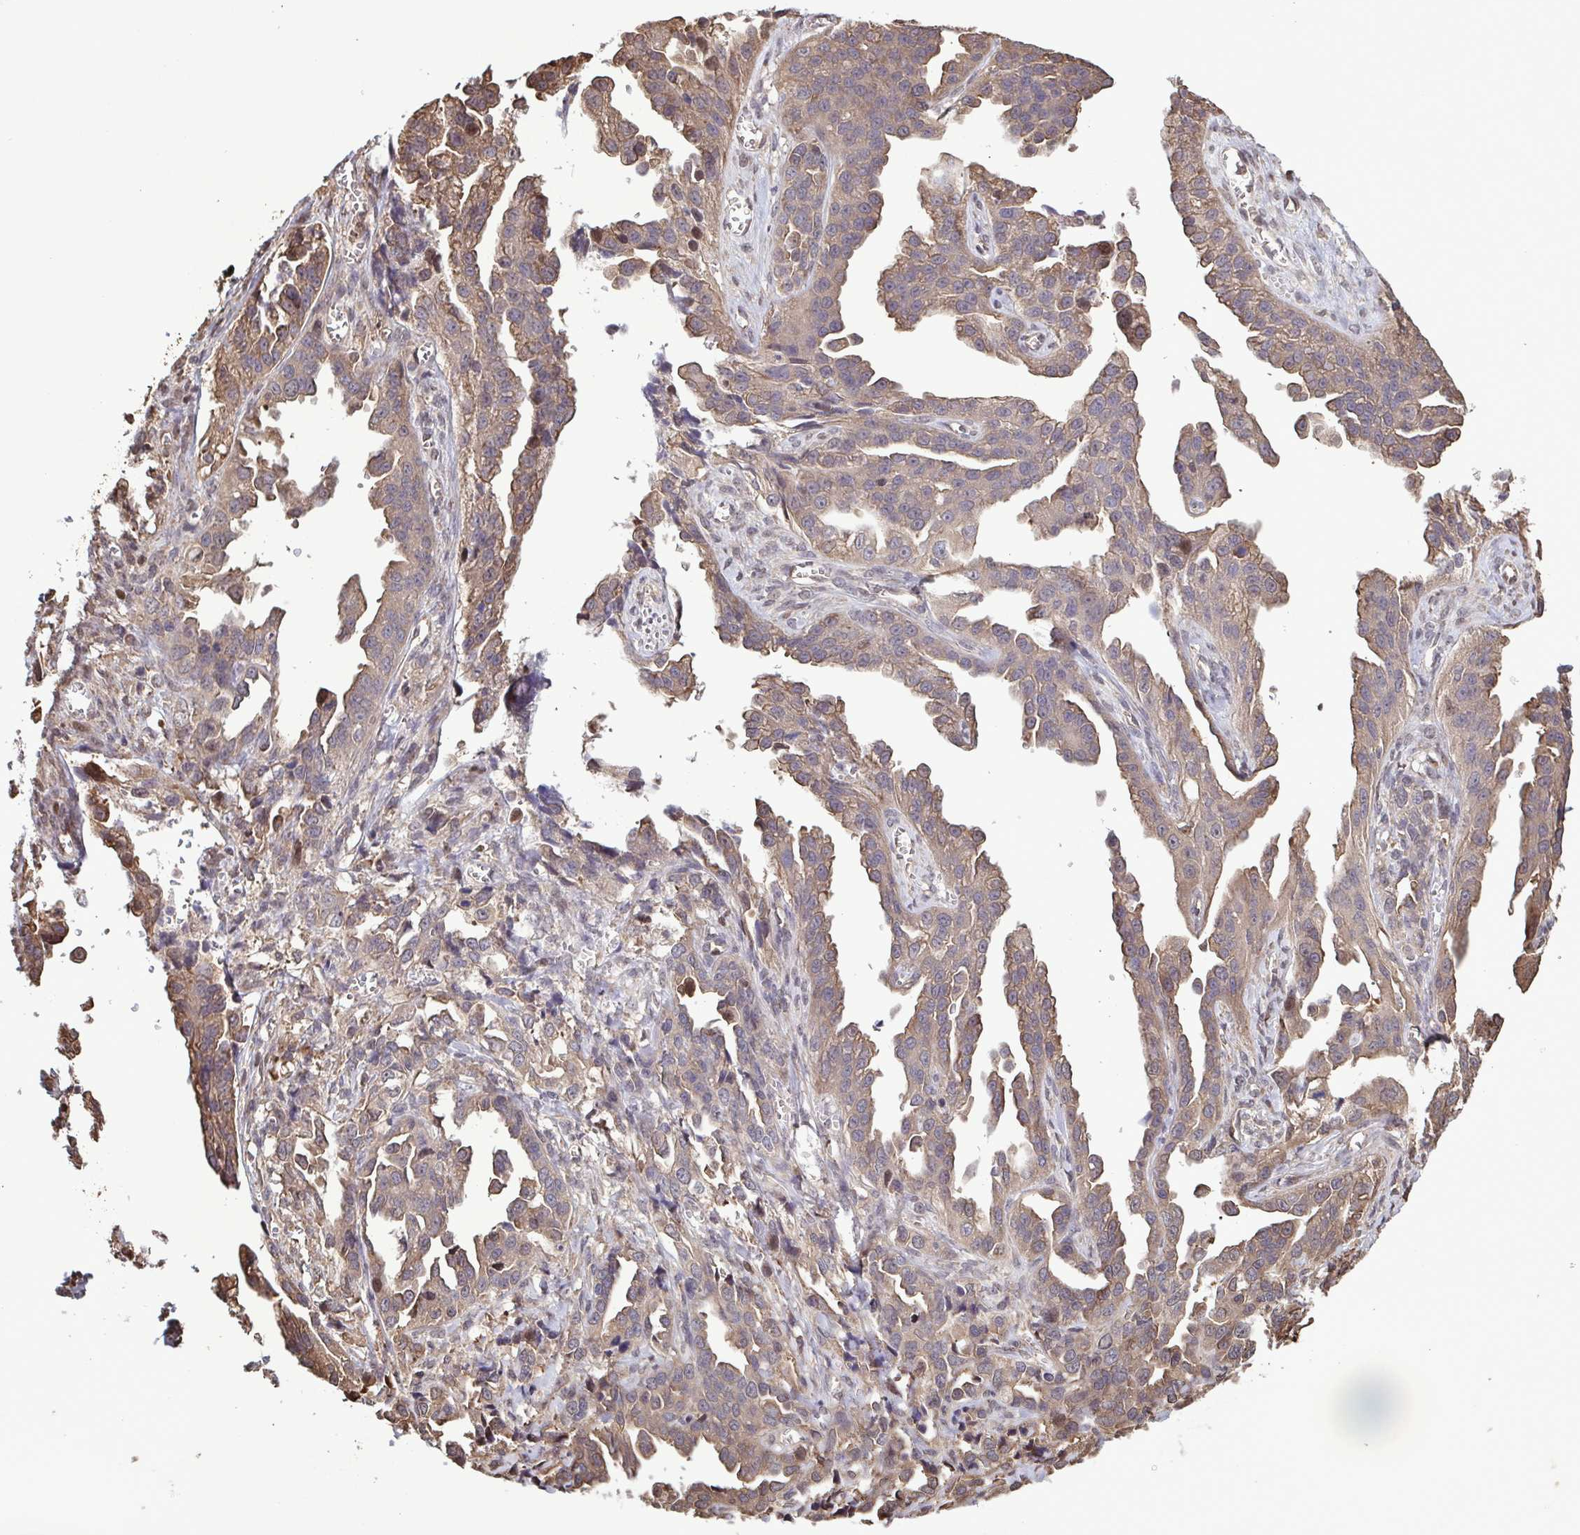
{"staining": {"intensity": "weak", "quantity": ">75%", "location": "cytoplasmic/membranous"}, "tissue": "ovarian cancer", "cell_type": "Tumor cells", "image_type": "cancer", "snomed": [{"axis": "morphology", "description": "Cystadenocarcinoma, serous, NOS"}, {"axis": "topography", "description": "Ovary"}], "caption": "Ovarian serous cystadenocarcinoma stained for a protein demonstrates weak cytoplasmic/membranous positivity in tumor cells.", "gene": "SEC63", "patient": {"sex": "female", "age": 75}}